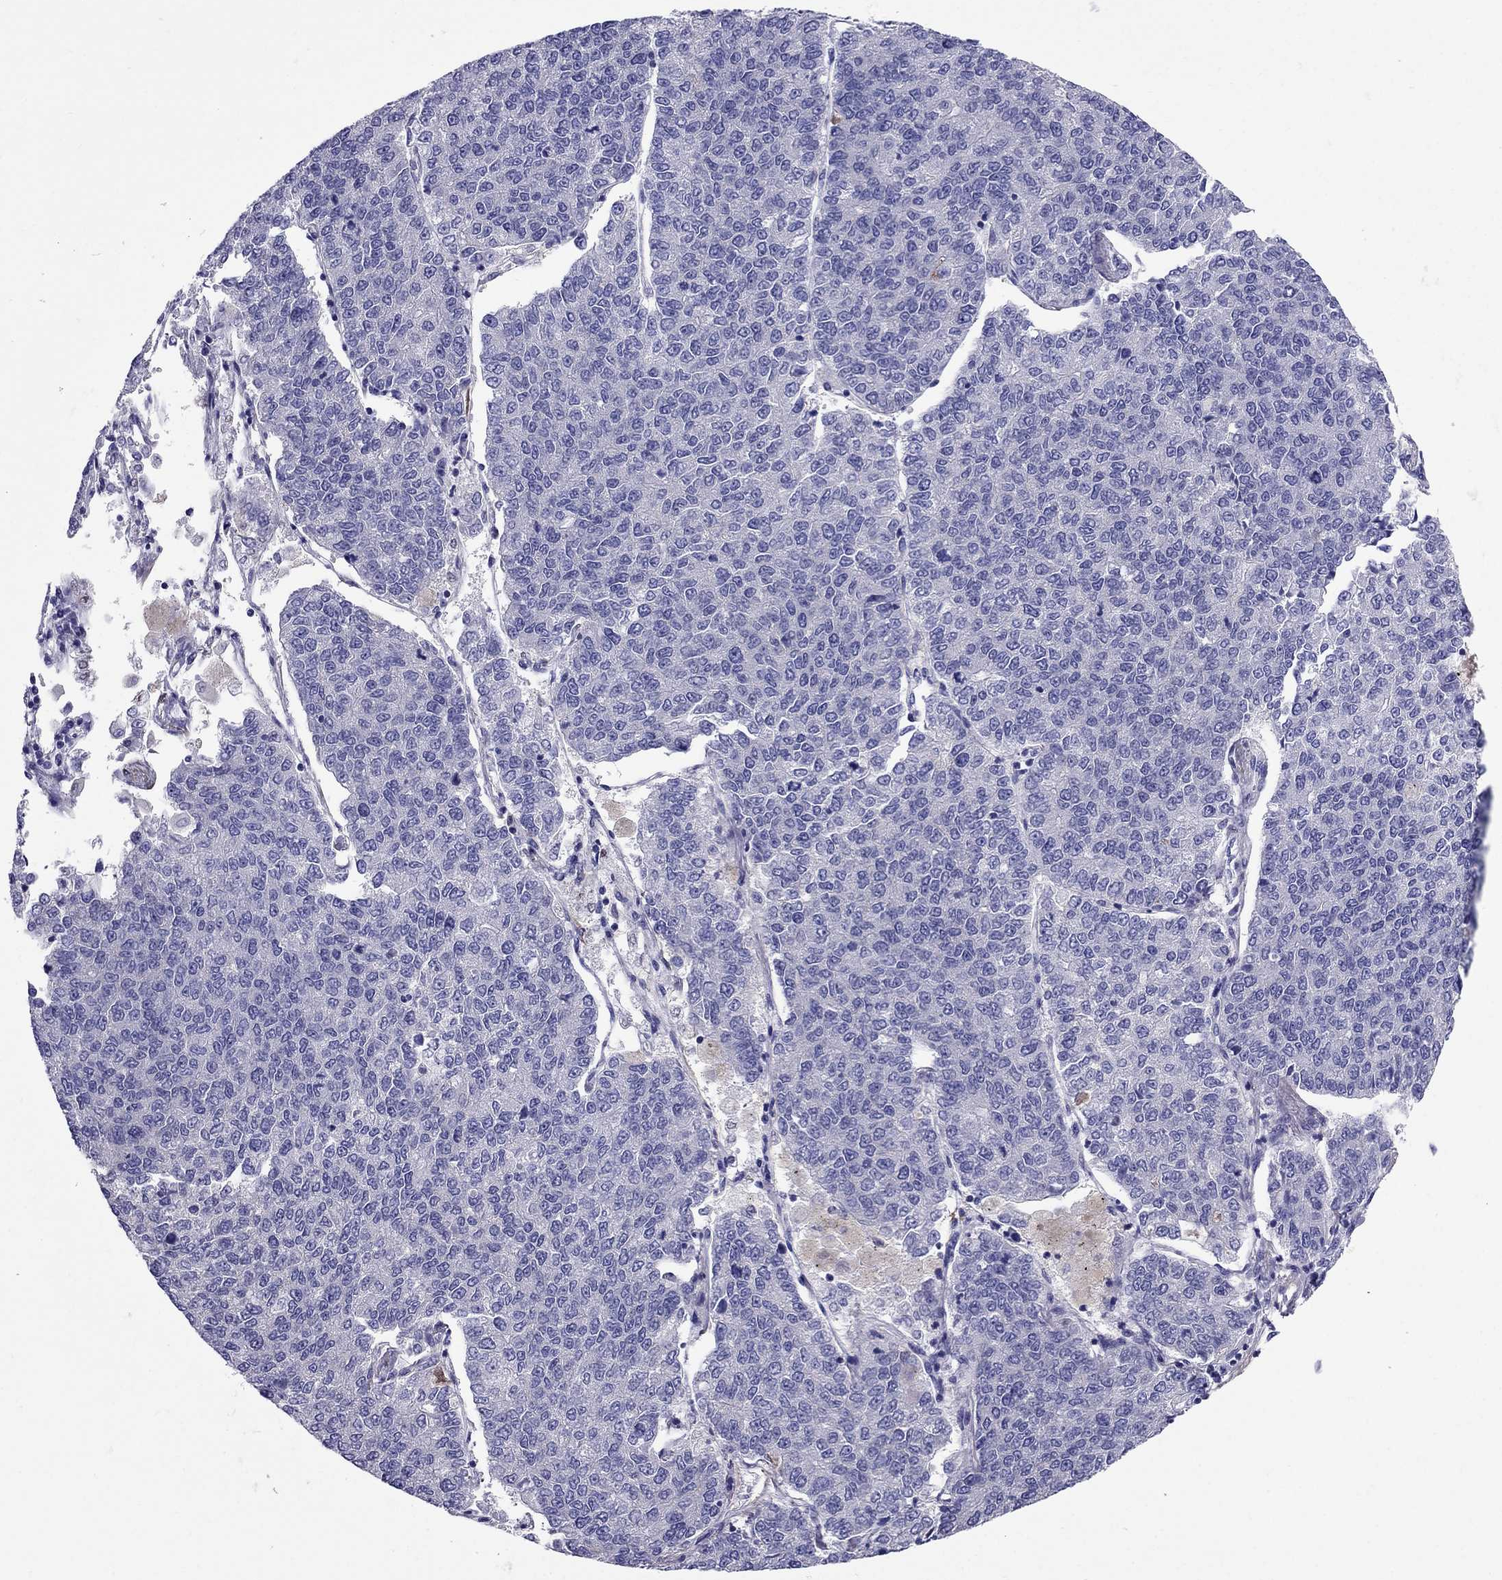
{"staining": {"intensity": "negative", "quantity": "none", "location": "none"}, "tissue": "lung cancer", "cell_type": "Tumor cells", "image_type": "cancer", "snomed": [{"axis": "morphology", "description": "Adenocarcinoma, NOS"}, {"axis": "topography", "description": "Lung"}], "caption": "Histopathology image shows no protein expression in tumor cells of lung adenocarcinoma tissue.", "gene": "GPR50", "patient": {"sex": "male", "age": 49}}